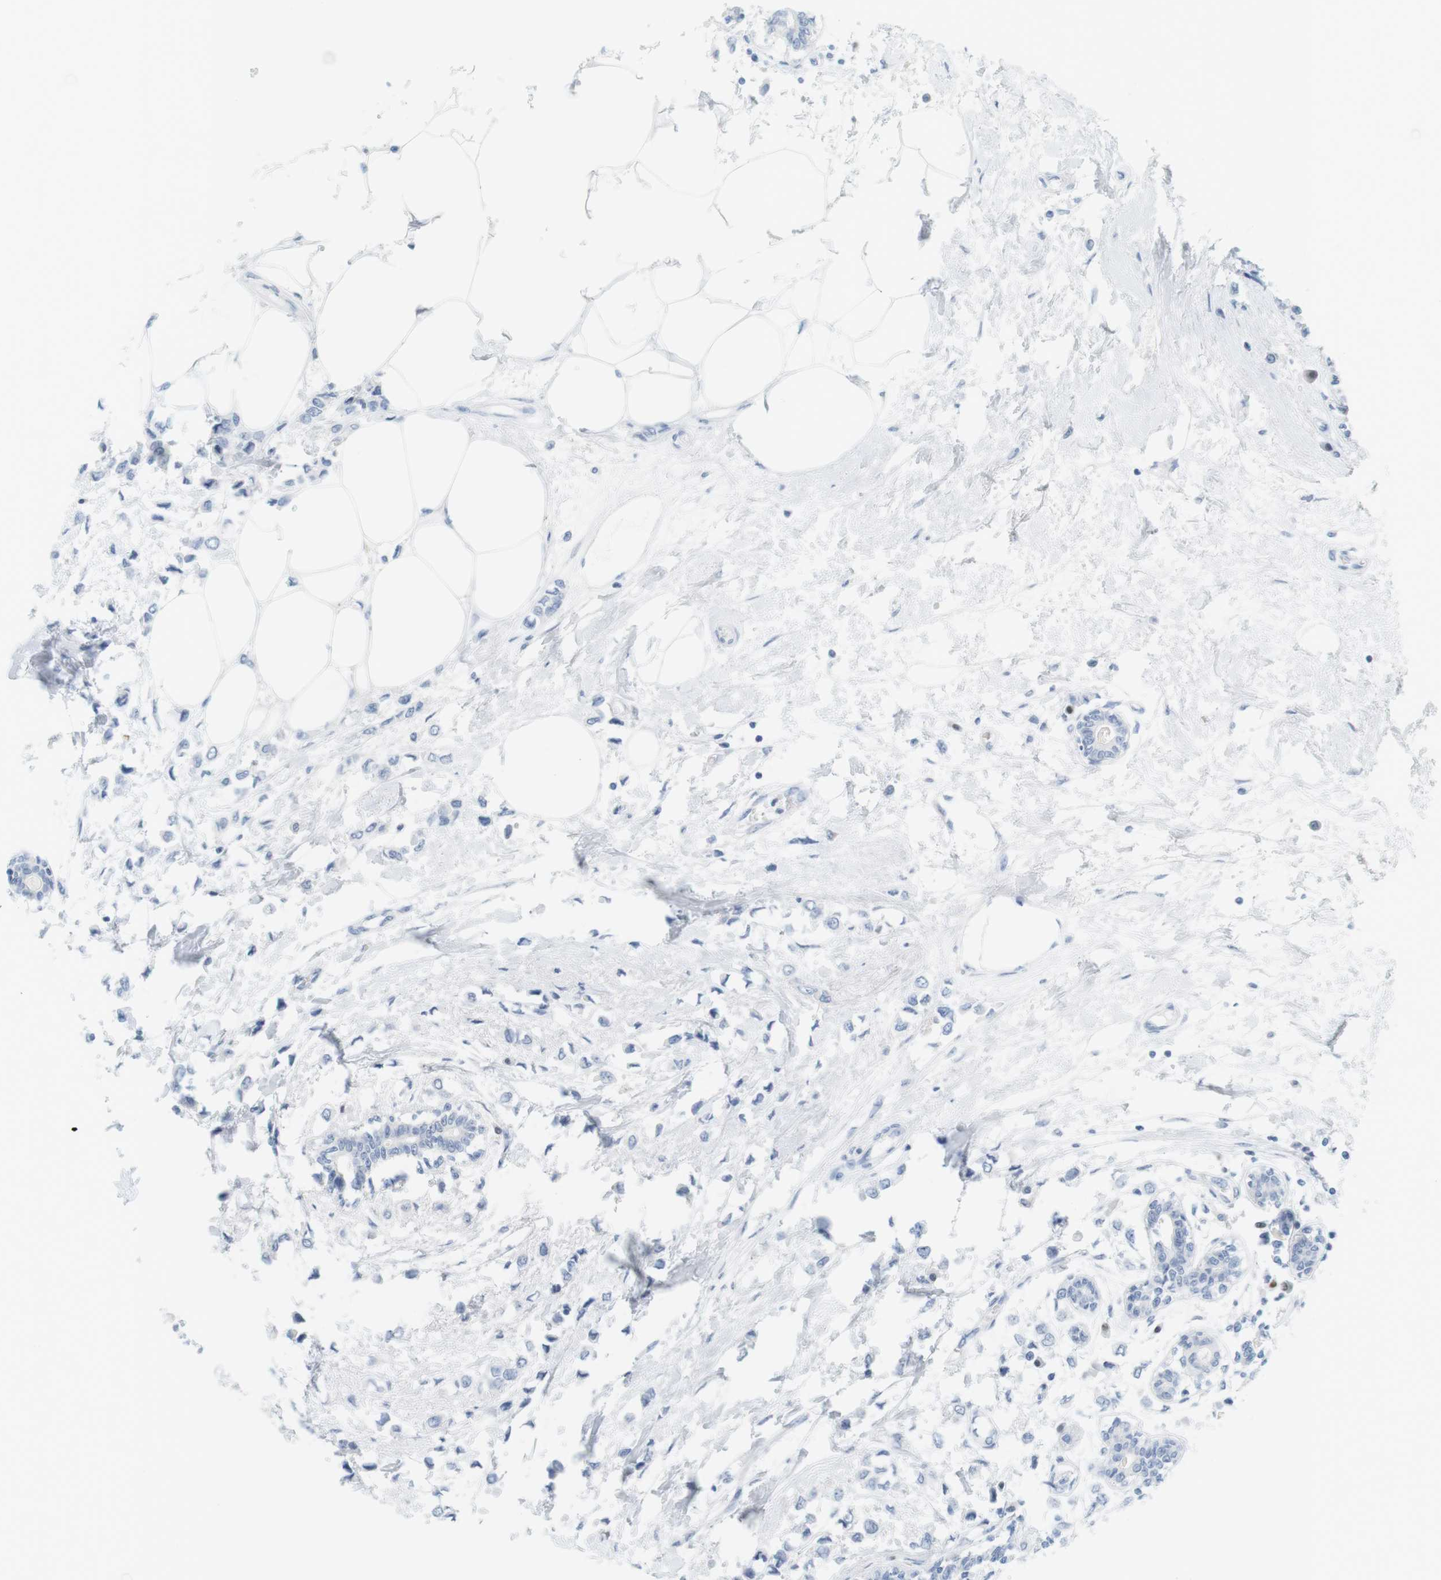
{"staining": {"intensity": "negative", "quantity": "none", "location": "none"}, "tissue": "breast cancer", "cell_type": "Tumor cells", "image_type": "cancer", "snomed": [{"axis": "morphology", "description": "Lobular carcinoma"}, {"axis": "topography", "description": "Breast"}], "caption": "High power microscopy photomicrograph of an immunohistochemistry (IHC) micrograph of breast cancer (lobular carcinoma), revealing no significant expression in tumor cells.", "gene": "CREB3L2", "patient": {"sex": "female", "age": 51}}